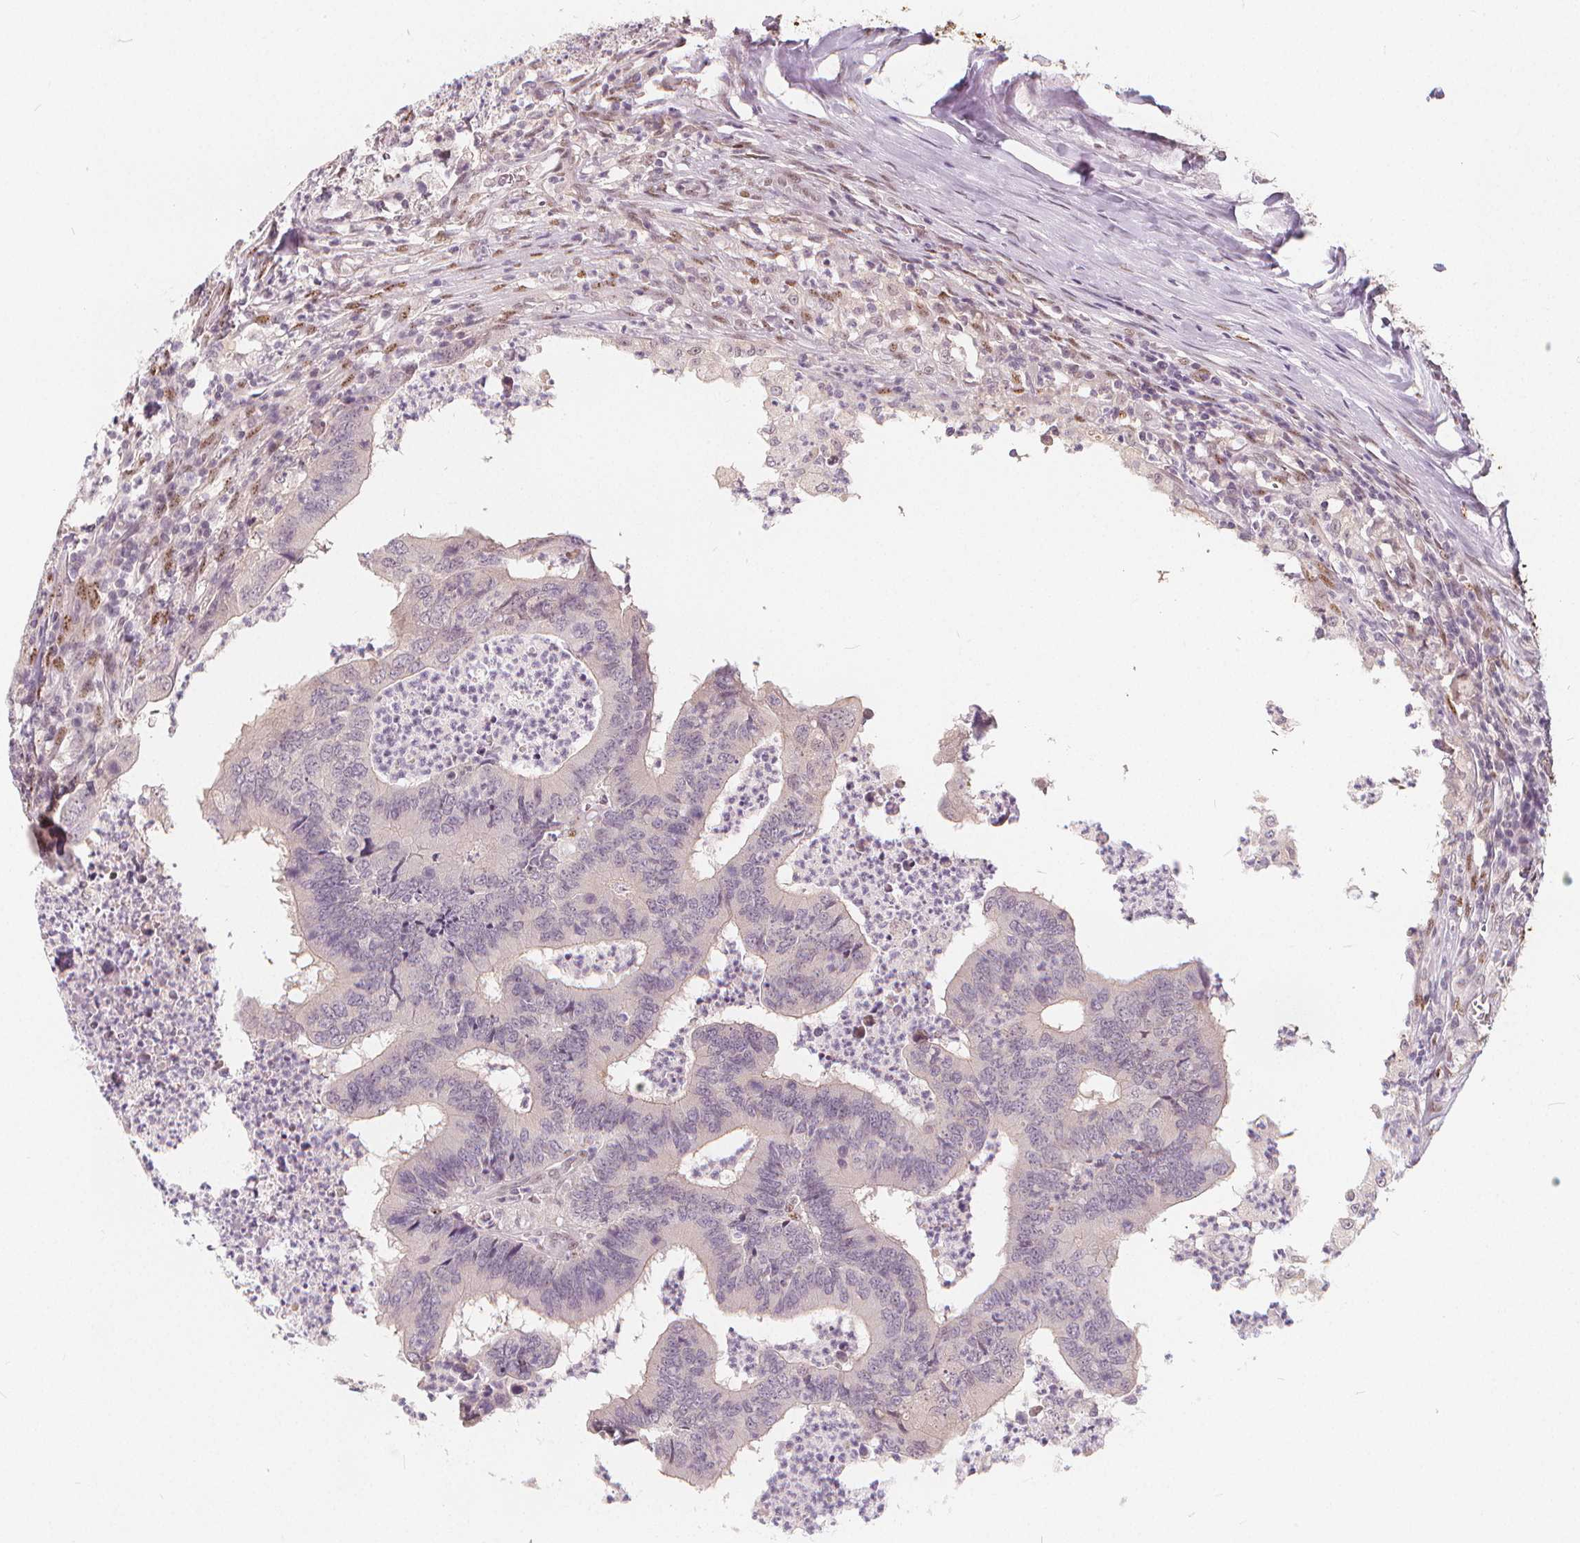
{"staining": {"intensity": "negative", "quantity": "none", "location": "none"}, "tissue": "colorectal cancer", "cell_type": "Tumor cells", "image_type": "cancer", "snomed": [{"axis": "morphology", "description": "Adenocarcinoma, NOS"}, {"axis": "topography", "description": "Colon"}], "caption": "IHC photomicrograph of neoplastic tissue: human adenocarcinoma (colorectal) stained with DAB (3,3'-diaminobenzidine) exhibits no significant protein staining in tumor cells.", "gene": "DRC3", "patient": {"sex": "female", "age": 67}}